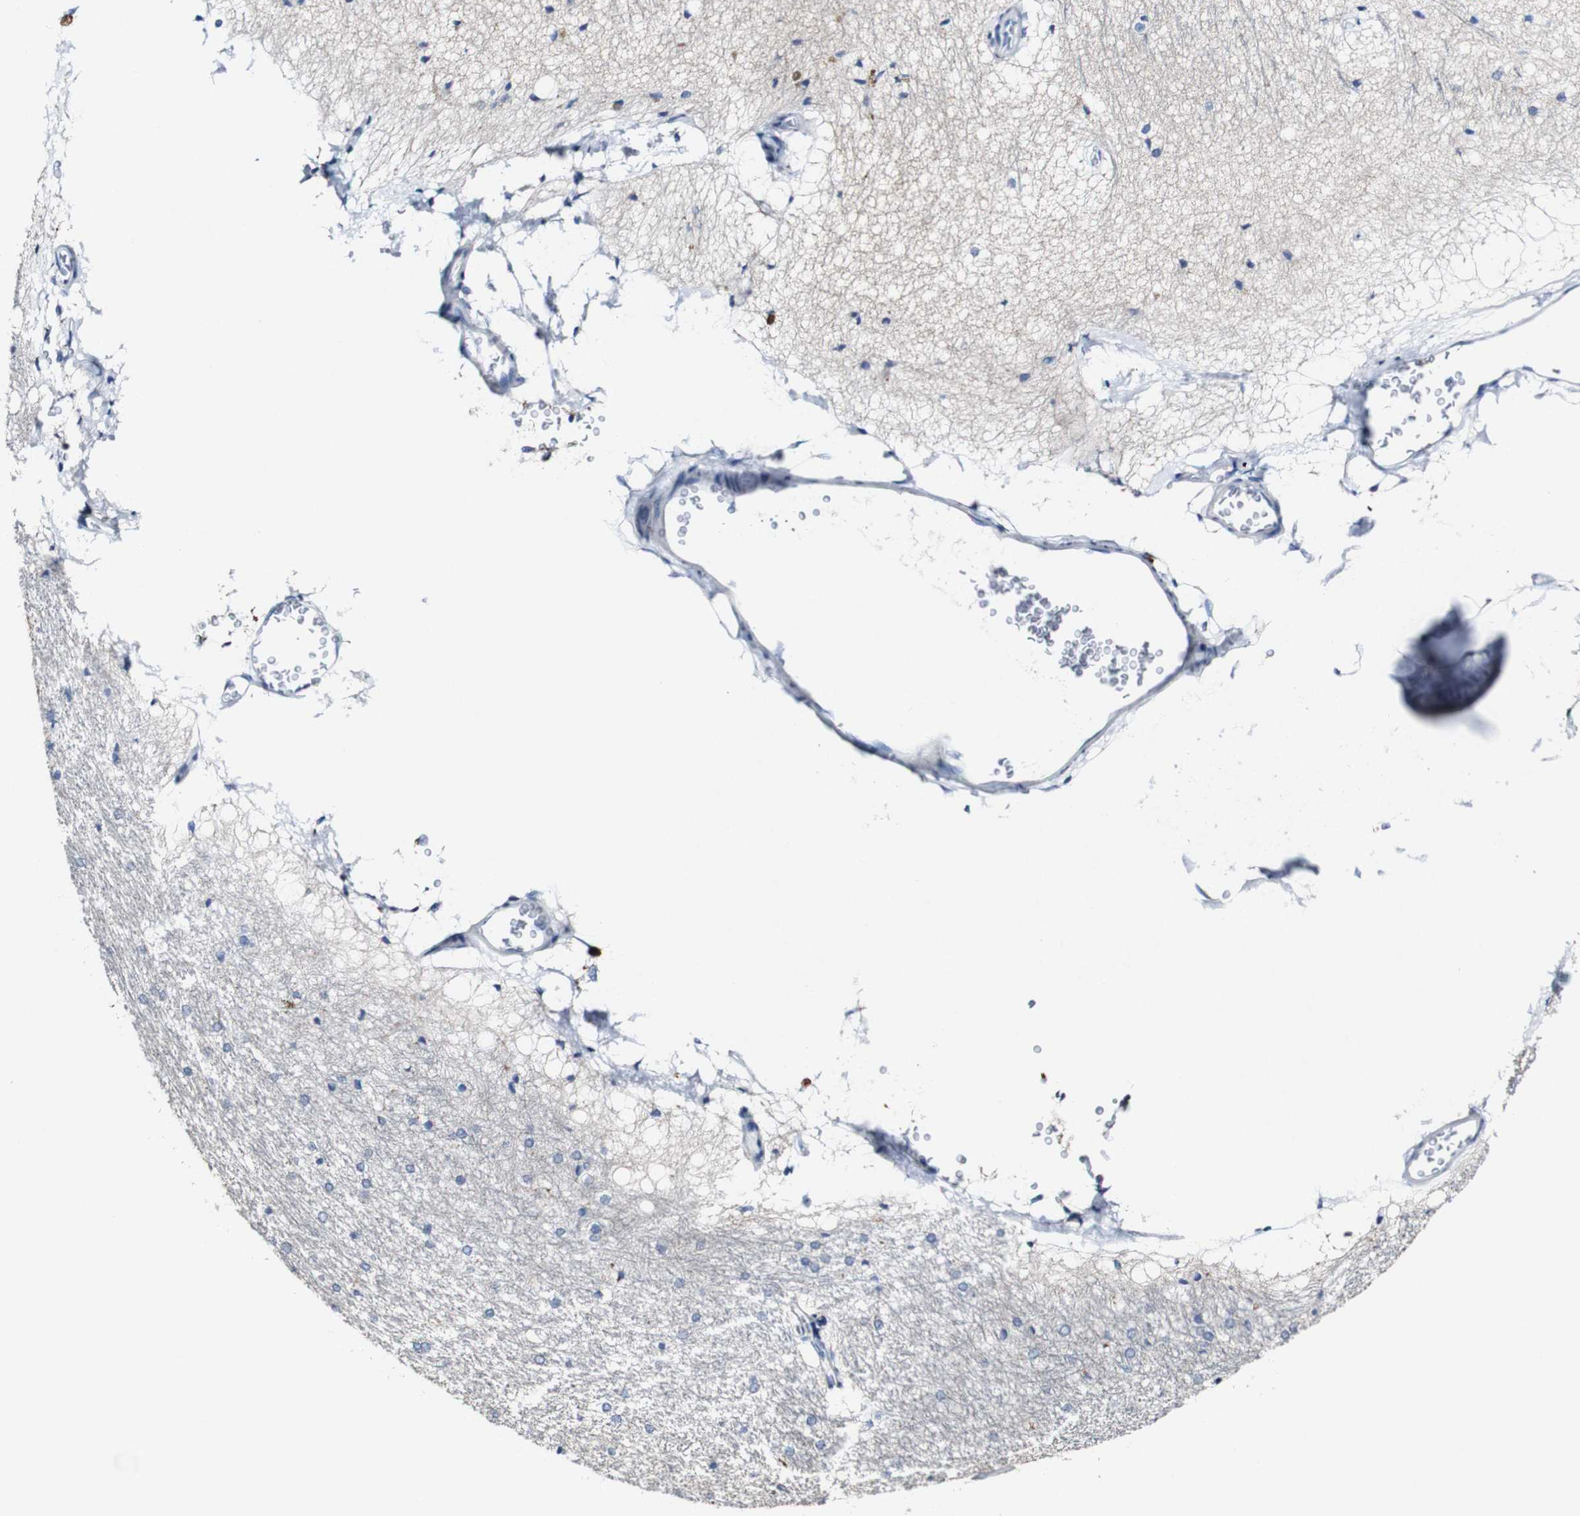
{"staining": {"intensity": "negative", "quantity": "none", "location": "none"}, "tissue": "hippocampus", "cell_type": "Glial cells", "image_type": "normal", "snomed": [{"axis": "morphology", "description": "Normal tissue, NOS"}, {"axis": "topography", "description": "Hippocampus"}], "caption": "Immunohistochemistry histopathology image of benign hippocampus: human hippocampus stained with DAB demonstrates no significant protein expression in glial cells. (DAB (3,3'-diaminobenzidine) immunohistochemistry with hematoxylin counter stain).", "gene": "GRAMD1A", "patient": {"sex": "female", "age": 19}}